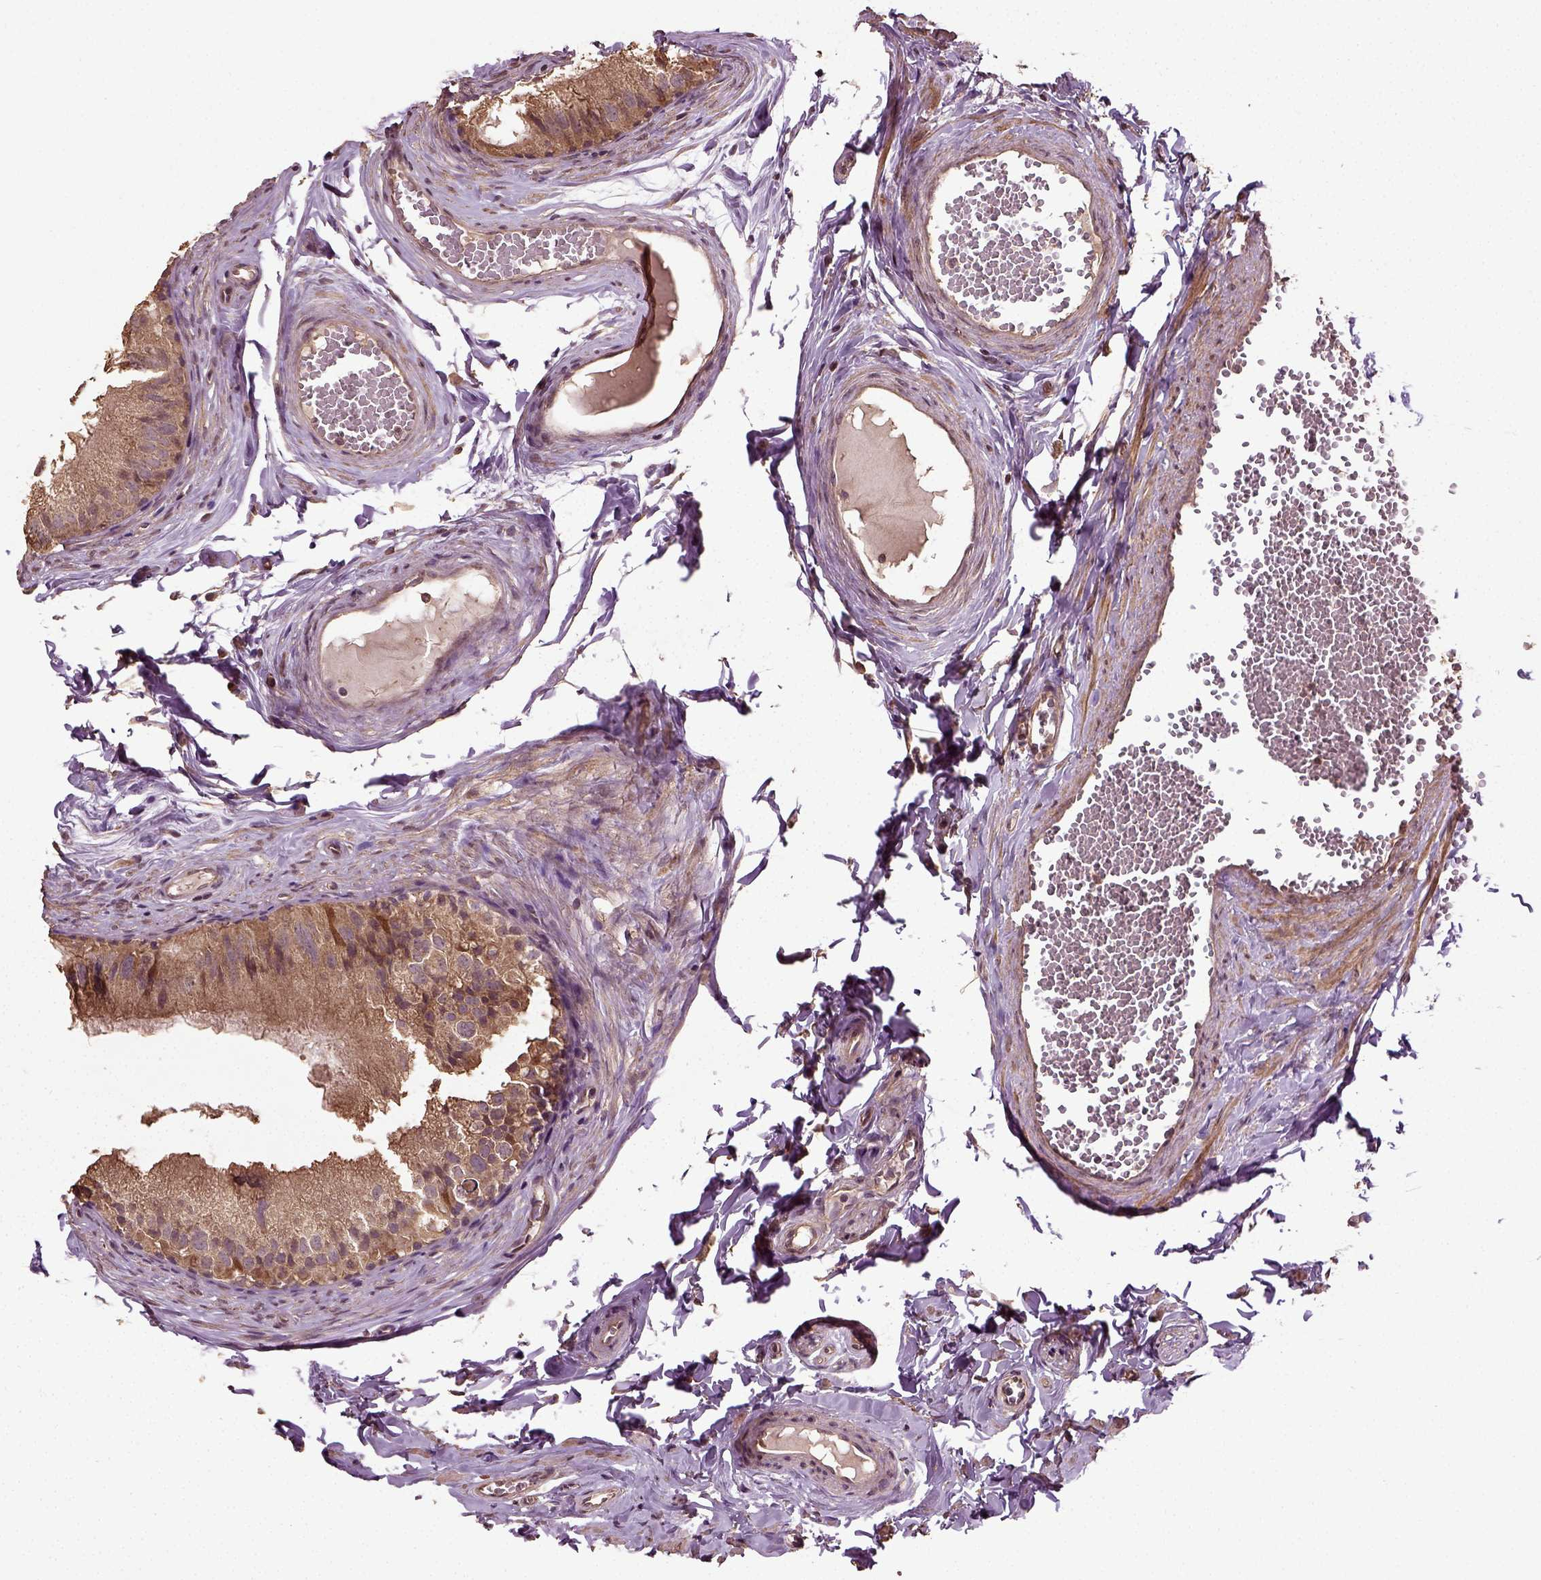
{"staining": {"intensity": "moderate", "quantity": ">75%", "location": "cytoplasmic/membranous"}, "tissue": "epididymis", "cell_type": "Glandular cells", "image_type": "normal", "snomed": [{"axis": "morphology", "description": "Normal tissue, NOS"}, {"axis": "topography", "description": "Epididymis"}], "caption": "Immunohistochemical staining of benign epididymis exhibits >75% levels of moderate cytoplasmic/membranous protein expression in about >75% of glandular cells. Ihc stains the protein of interest in brown and the nuclei are stained blue.", "gene": "ERV3", "patient": {"sex": "male", "age": 45}}